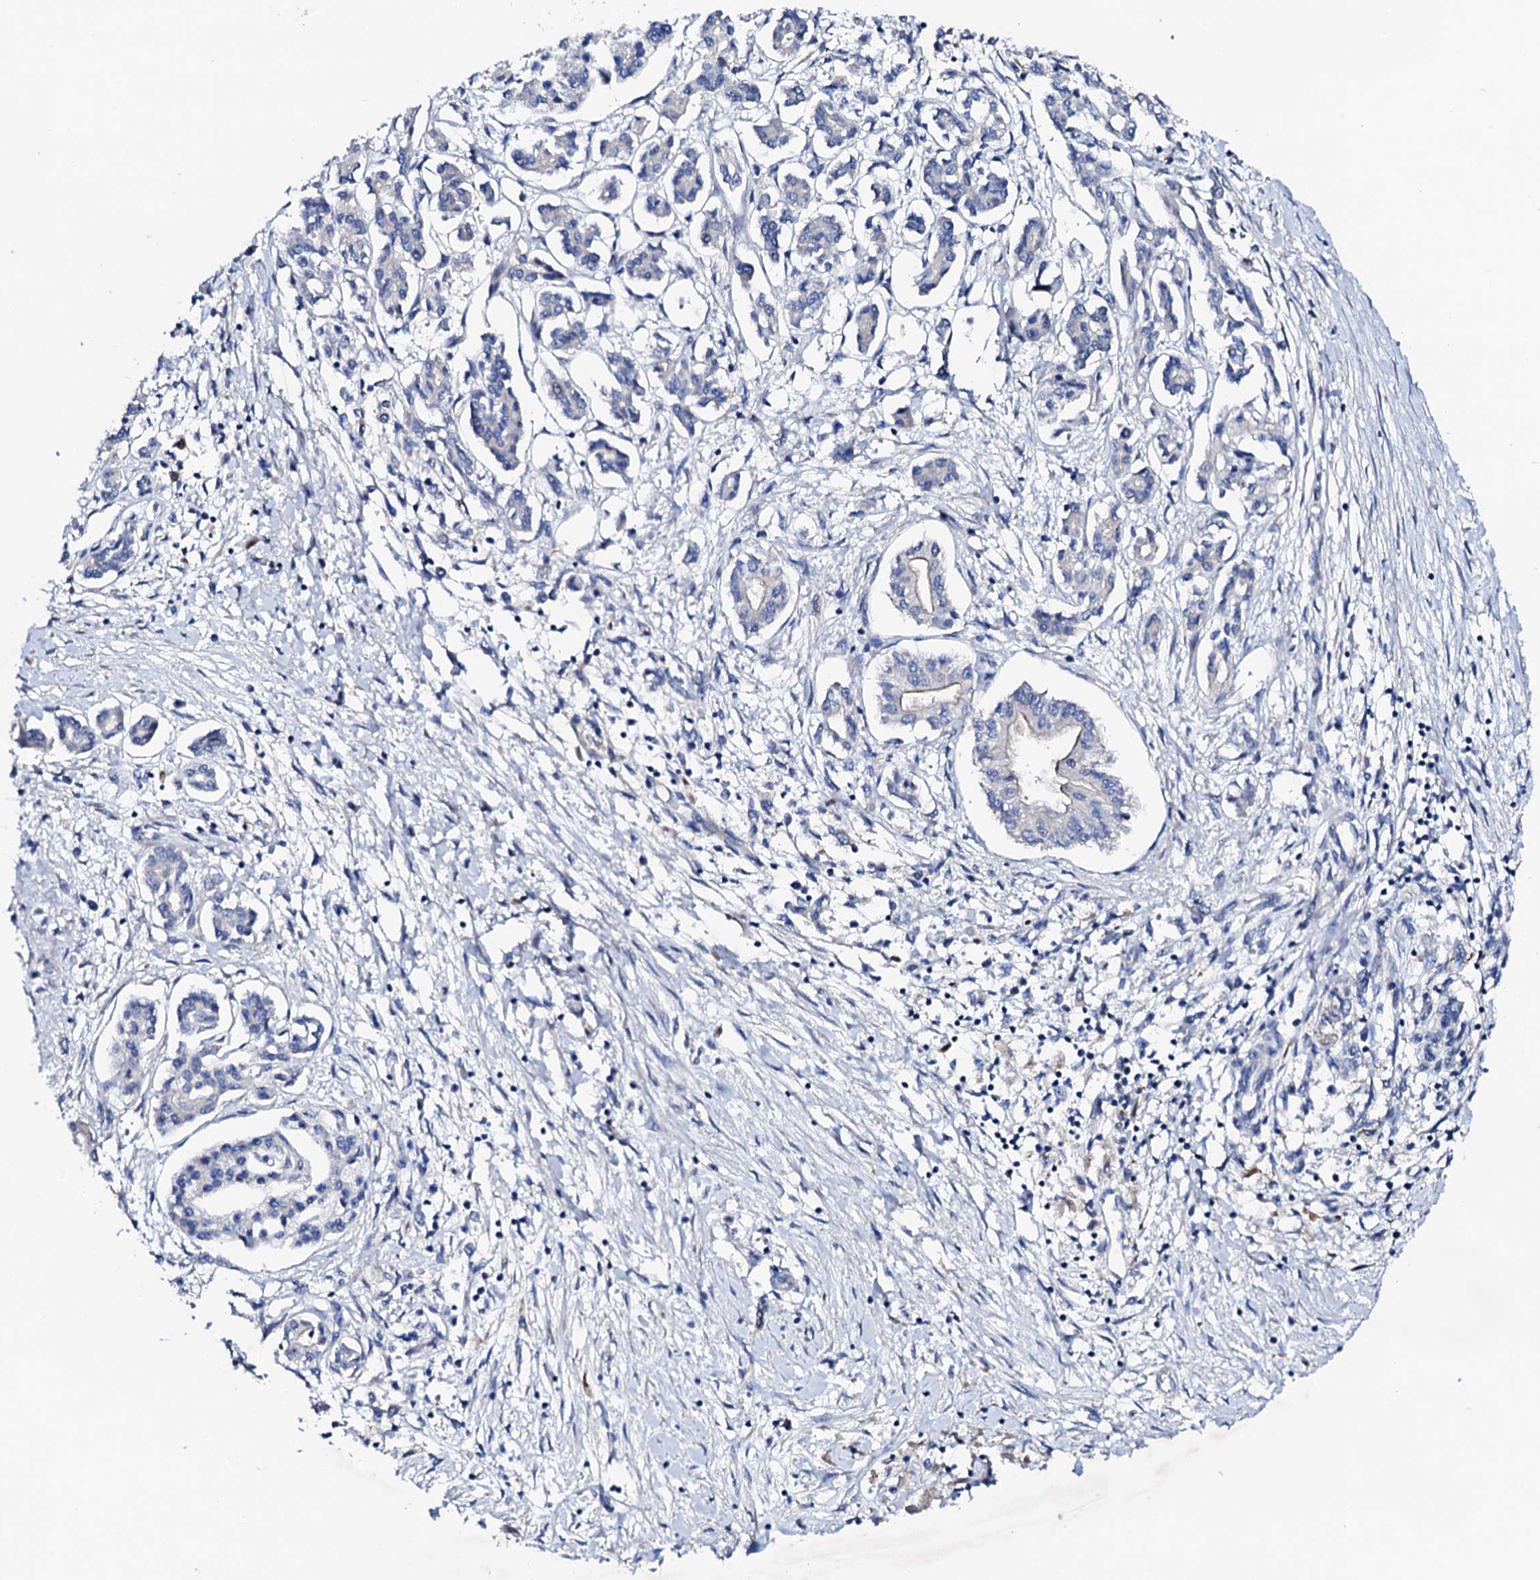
{"staining": {"intensity": "negative", "quantity": "none", "location": "none"}, "tissue": "pancreatic cancer", "cell_type": "Tumor cells", "image_type": "cancer", "snomed": [{"axis": "morphology", "description": "Adenocarcinoma, NOS"}, {"axis": "topography", "description": "Pancreas"}], "caption": "Pancreatic cancer was stained to show a protein in brown. There is no significant expression in tumor cells.", "gene": "TRDN", "patient": {"sex": "female", "age": 50}}